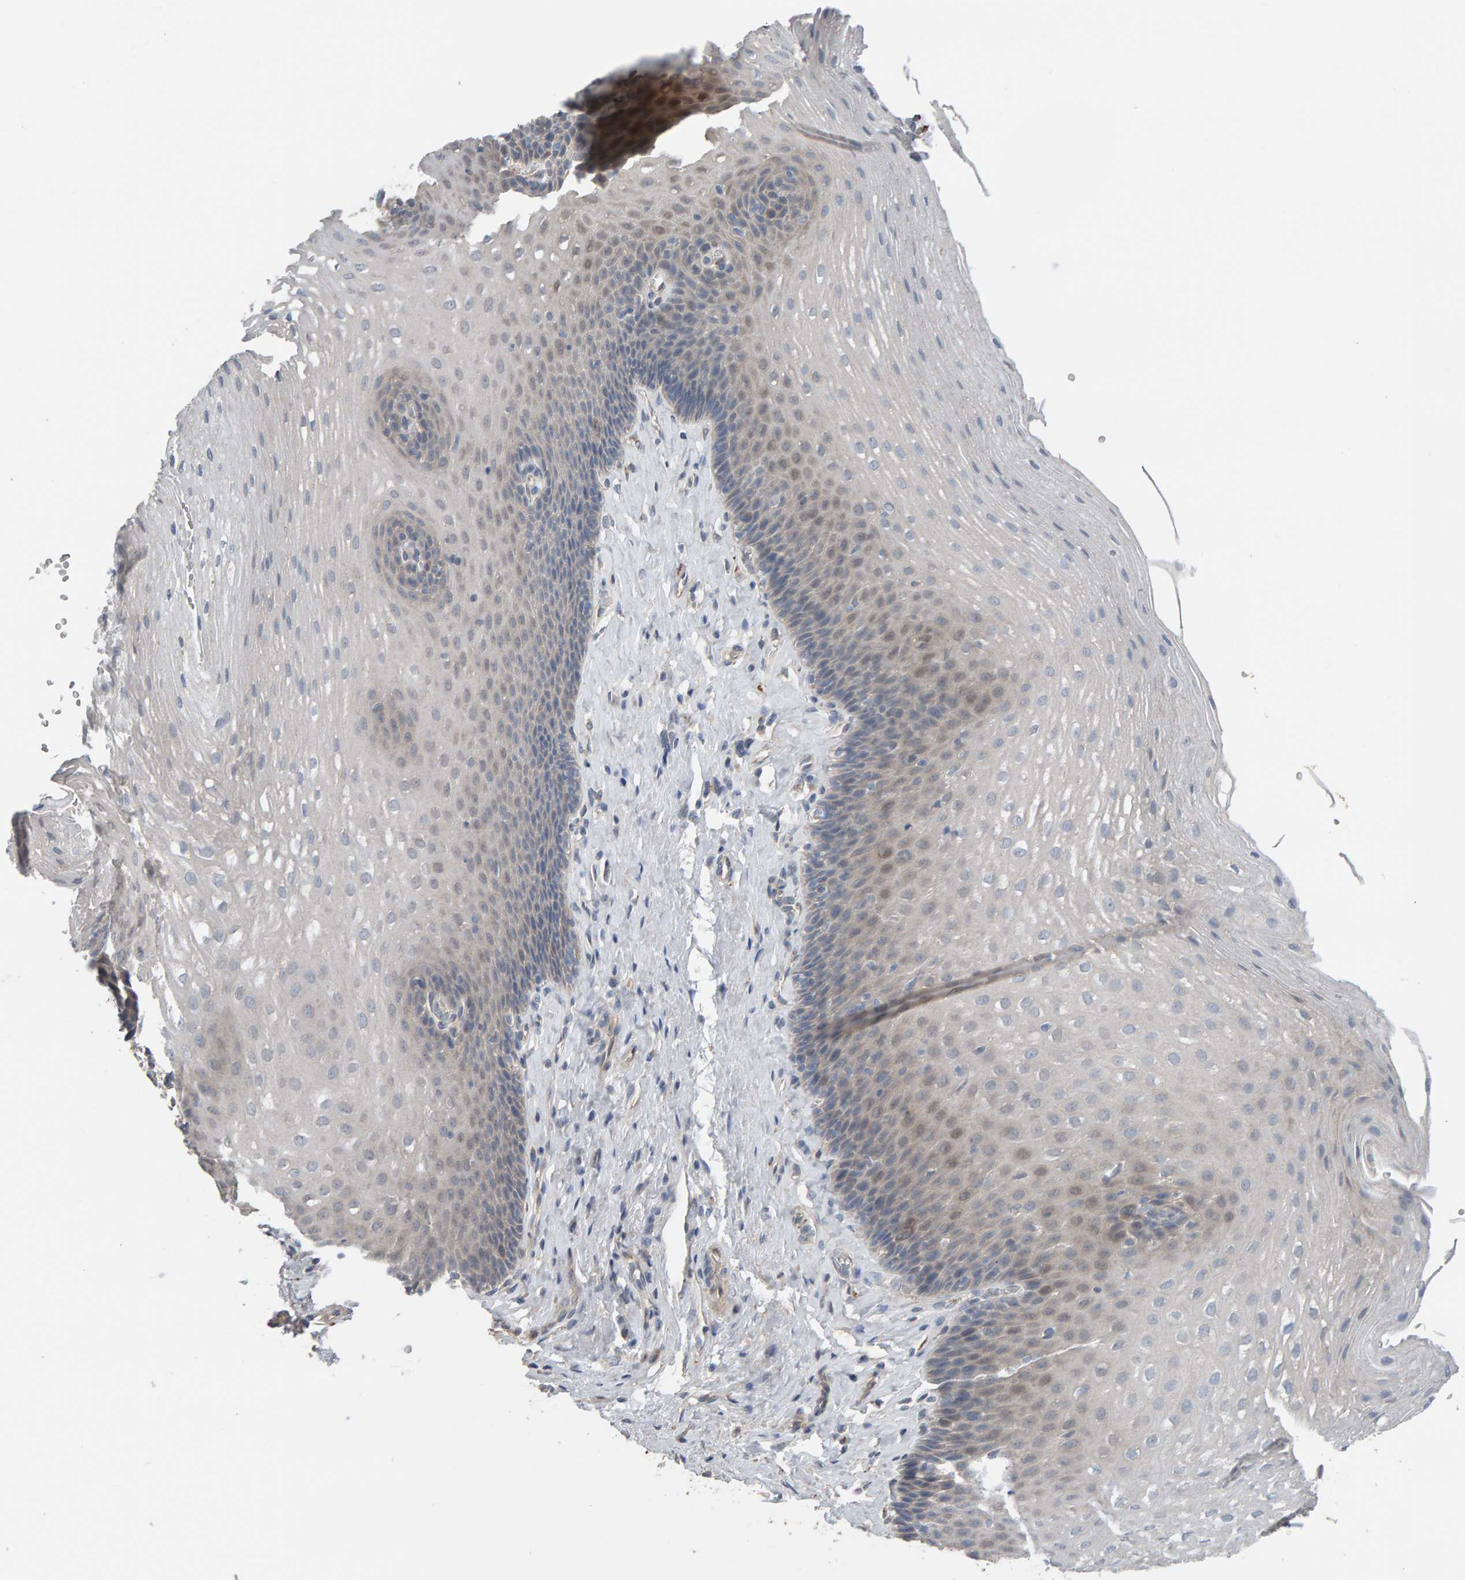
{"staining": {"intensity": "weak", "quantity": "<25%", "location": "cytoplasmic/membranous"}, "tissue": "esophagus", "cell_type": "Squamous epithelial cells", "image_type": "normal", "snomed": [{"axis": "morphology", "description": "Normal tissue, NOS"}, {"axis": "topography", "description": "Esophagus"}], "caption": "Immunohistochemistry image of normal esophagus stained for a protein (brown), which demonstrates no expression in squamous epithelial cells.", "gene": "IPPK", "patient": {"sex": "female", "age": 66}}